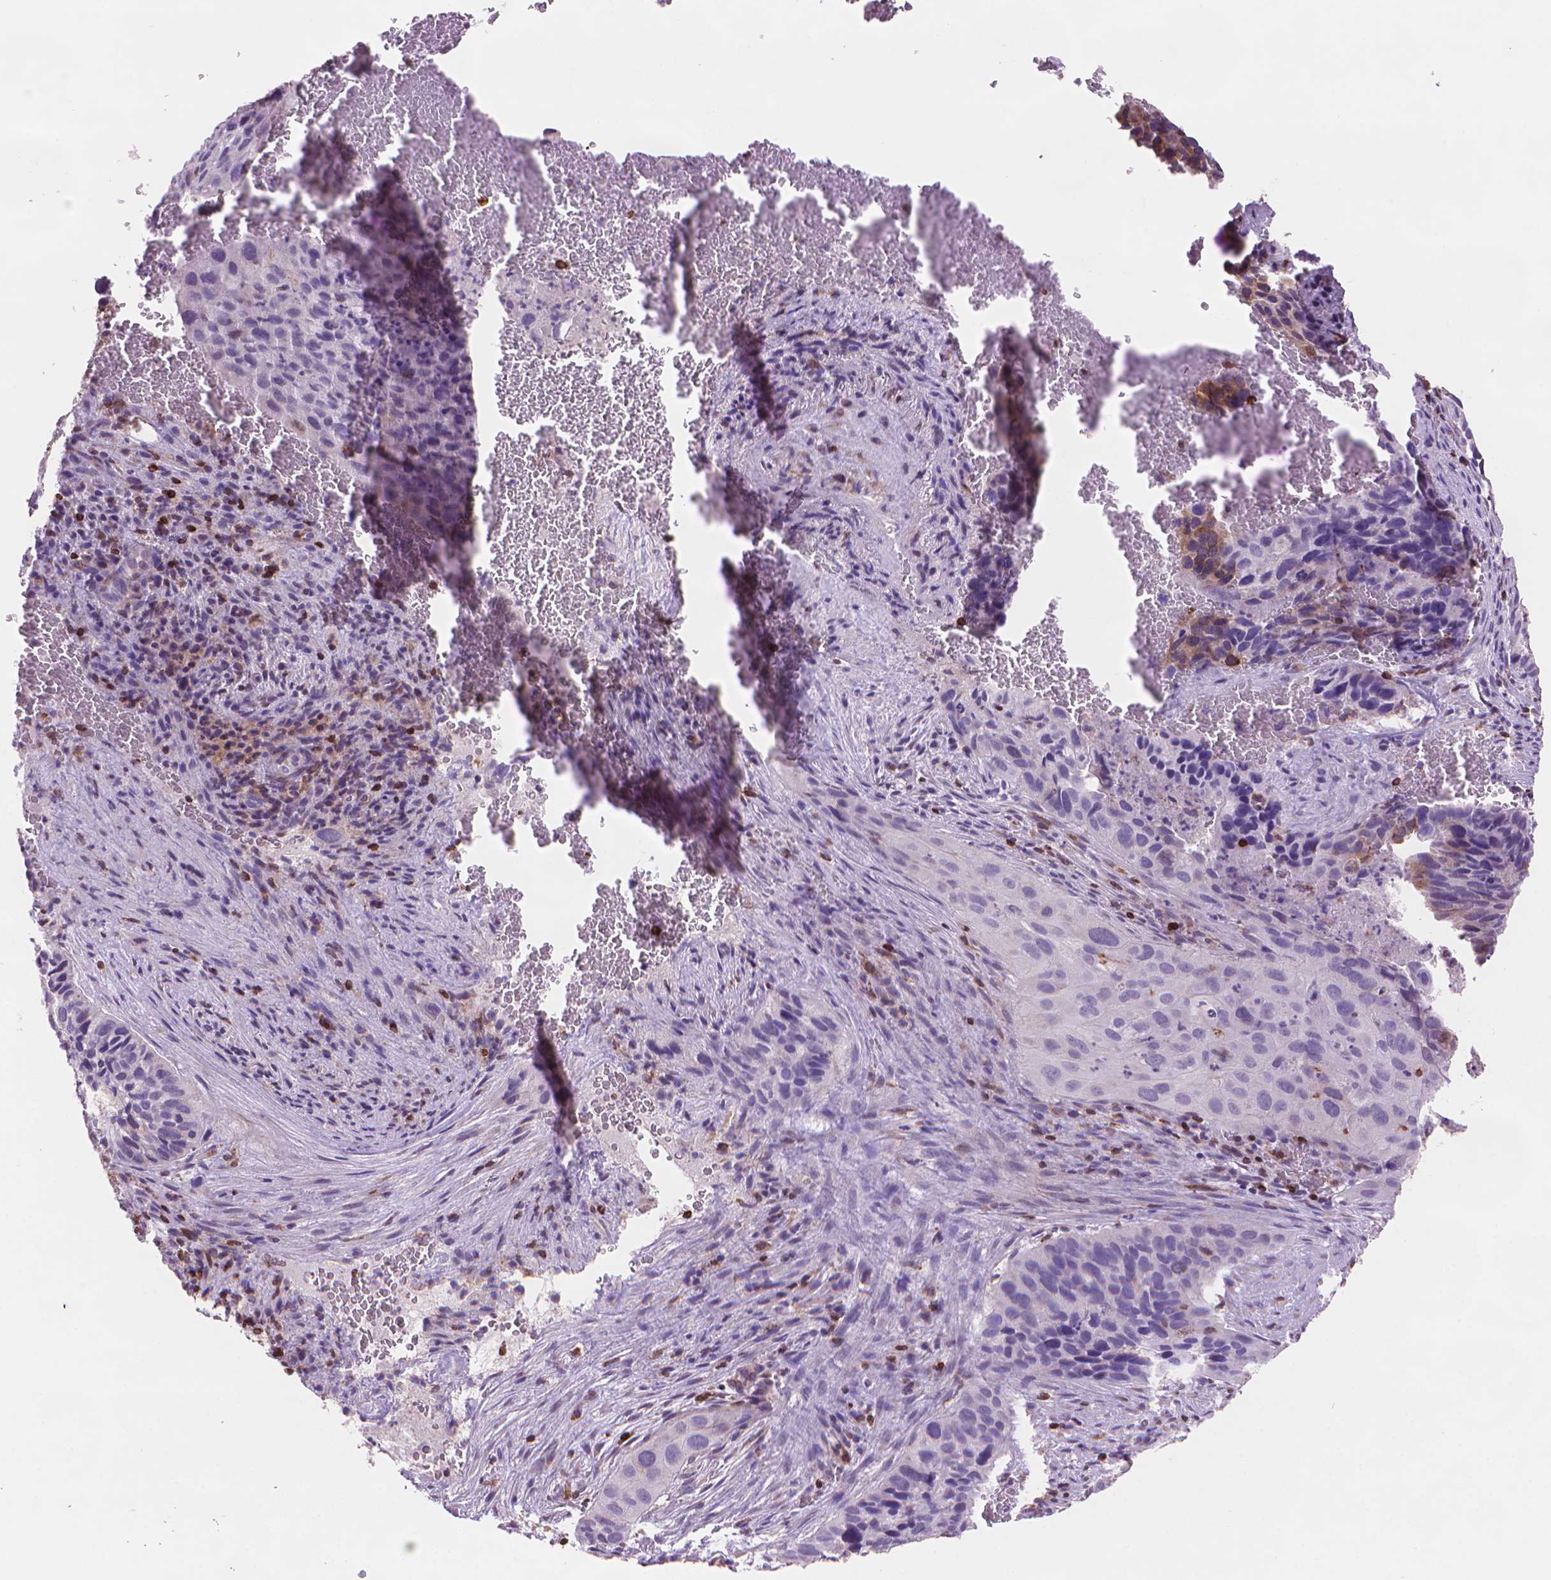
{"staining": {"intensity": "negative", "quantity": "none", "location": "none"}, "tissue": "cervical cancer", "cell_type": "Tumor cells", "image_type": "cancer", "snomed": [{"axis": "morphology", "description": "Squamous cell carcinoma, NOS"}, {"axis": "topography", "description": "Cervix"}], "caption": "Photomicrograph shows no protein staining in tumor cells of squamous cell carcinoma (cervical) tissue.", "gene": "BCL2", "patient": {"sex": "female", "age": 38}}